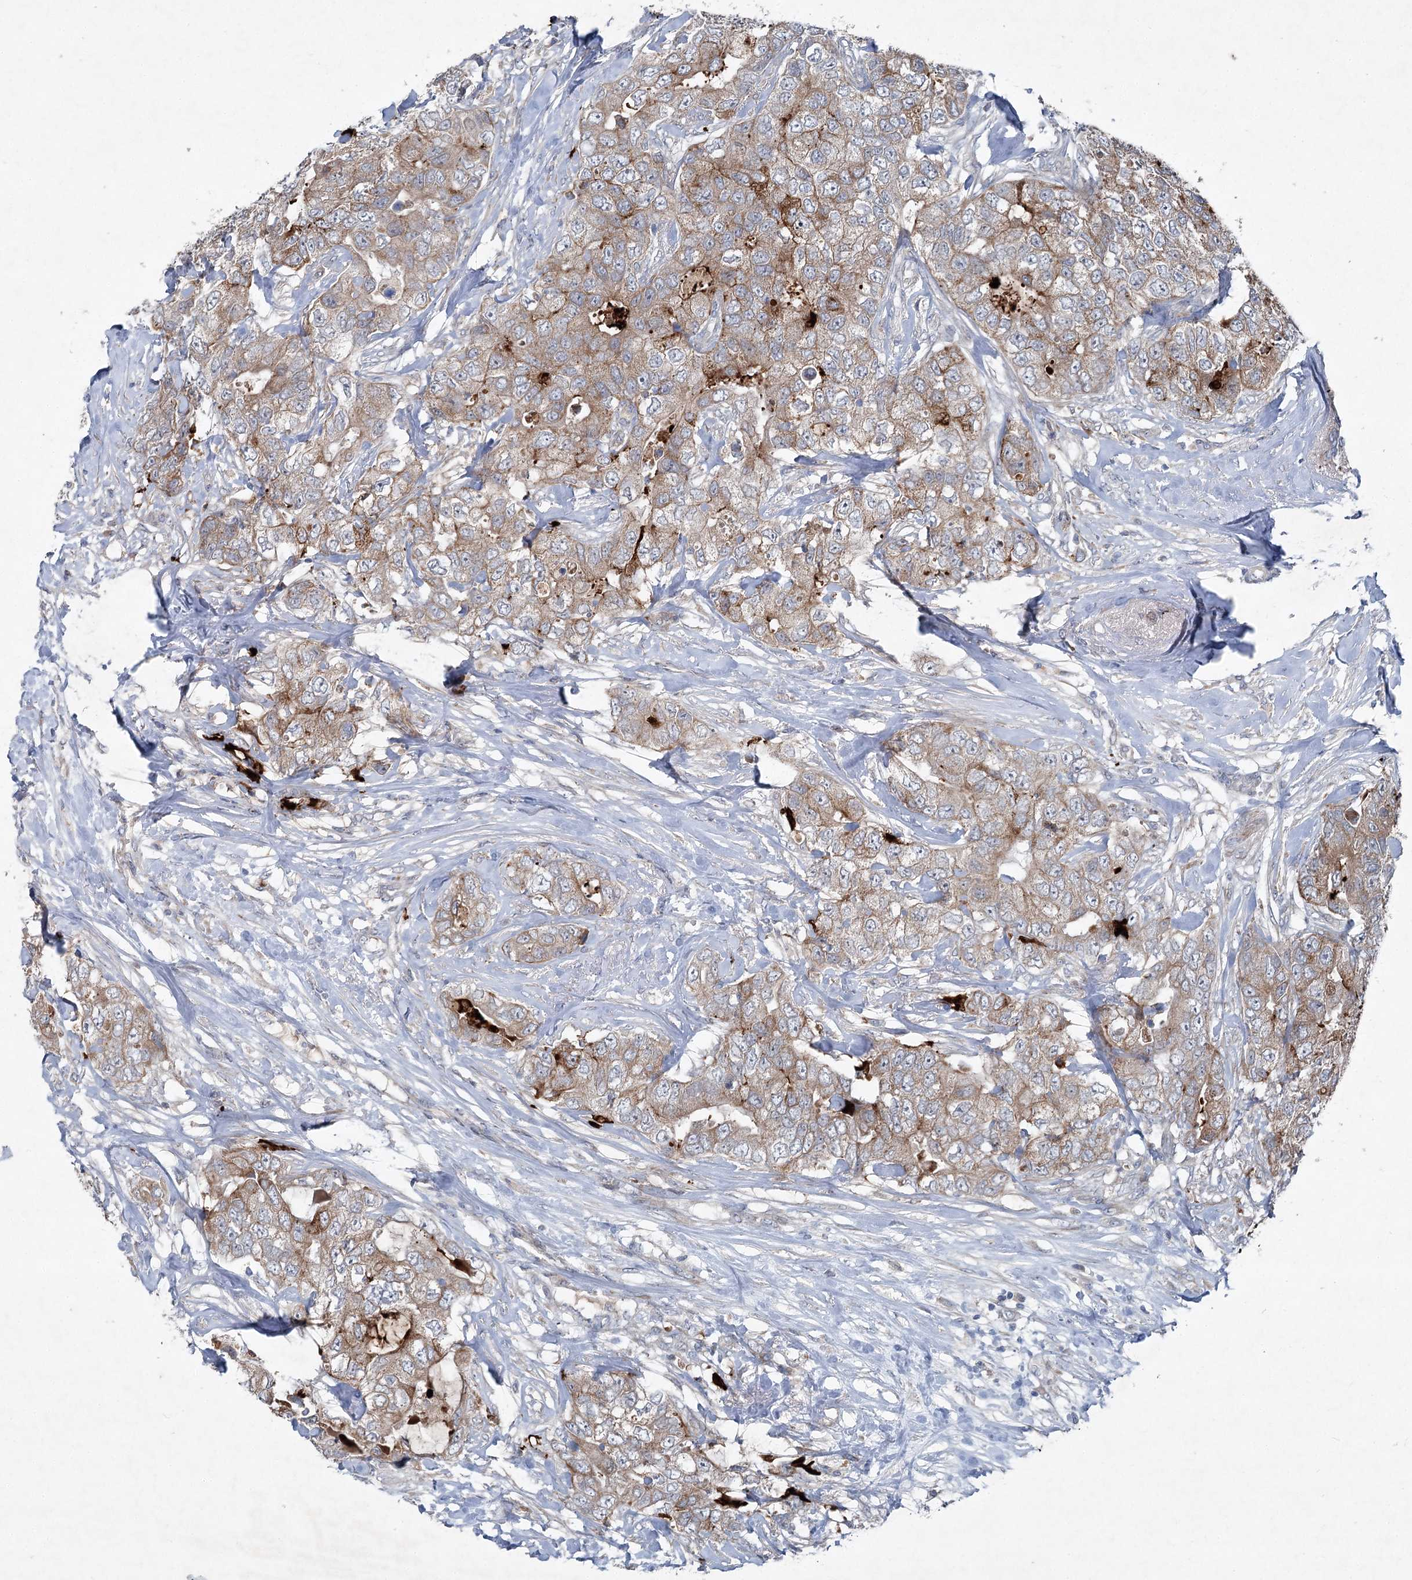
{"staining": {"intensity": "moderate", "quantity": ">75%", "location": "cytoplasmic/membranous"}, "tissue": "breast cancer", "cell_type": "Tumor cells", "image_type": "cancer", "snomed": [{"axis": "morphology", "description": "Duct carcinoma"}, {"axis": "topography", "description": "Breast"}], "caption": "There is medium levels of moderate cytoplasmic/membranous staining in tumor cells of infiltrating ductal carcinoma (breast), as demonstrated by immunohistochemical staining (brown color).", "gene": "PLA2G12A", "patient": {"sex": "female", "age": 62}}